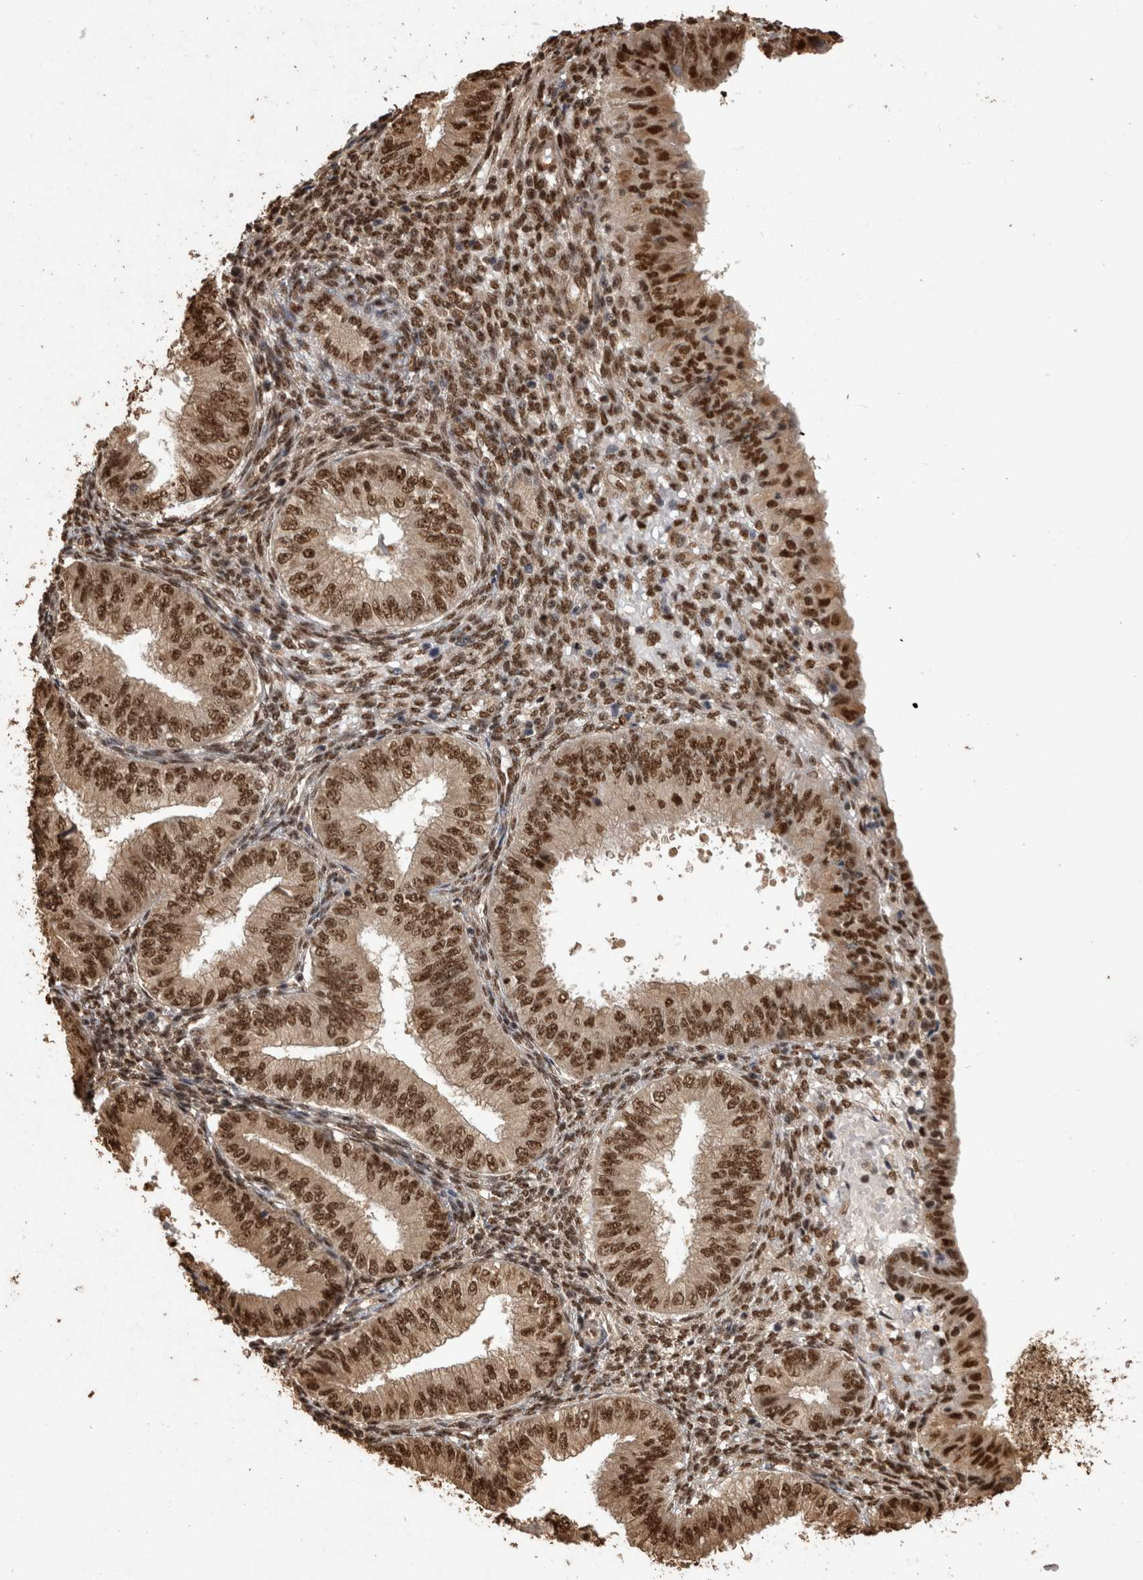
{"staining": {"intensity": "strong", "quantity": ">75%", "location": "nuclear"}, "tissue": "endometrial cancer", "cell_type": "Tumor cells", "image_type": "cancer", "snomed": [{"axis": "morphology", "description": "Normal tissue, NOS"}, {"axis": "morphology", "description": "Adenocarcinoma, NOS"}, {"axis": "topography", "description": "Endometrium"}], "caption": "Strong nuclear staining for a protein is seen in about >75% of tumor cells of endometrial cancer (adenocarcinoma) using immunohistochemistry (IHC).", "gene": "RAD50", "patient": {"sex": "female", "age": 53}}